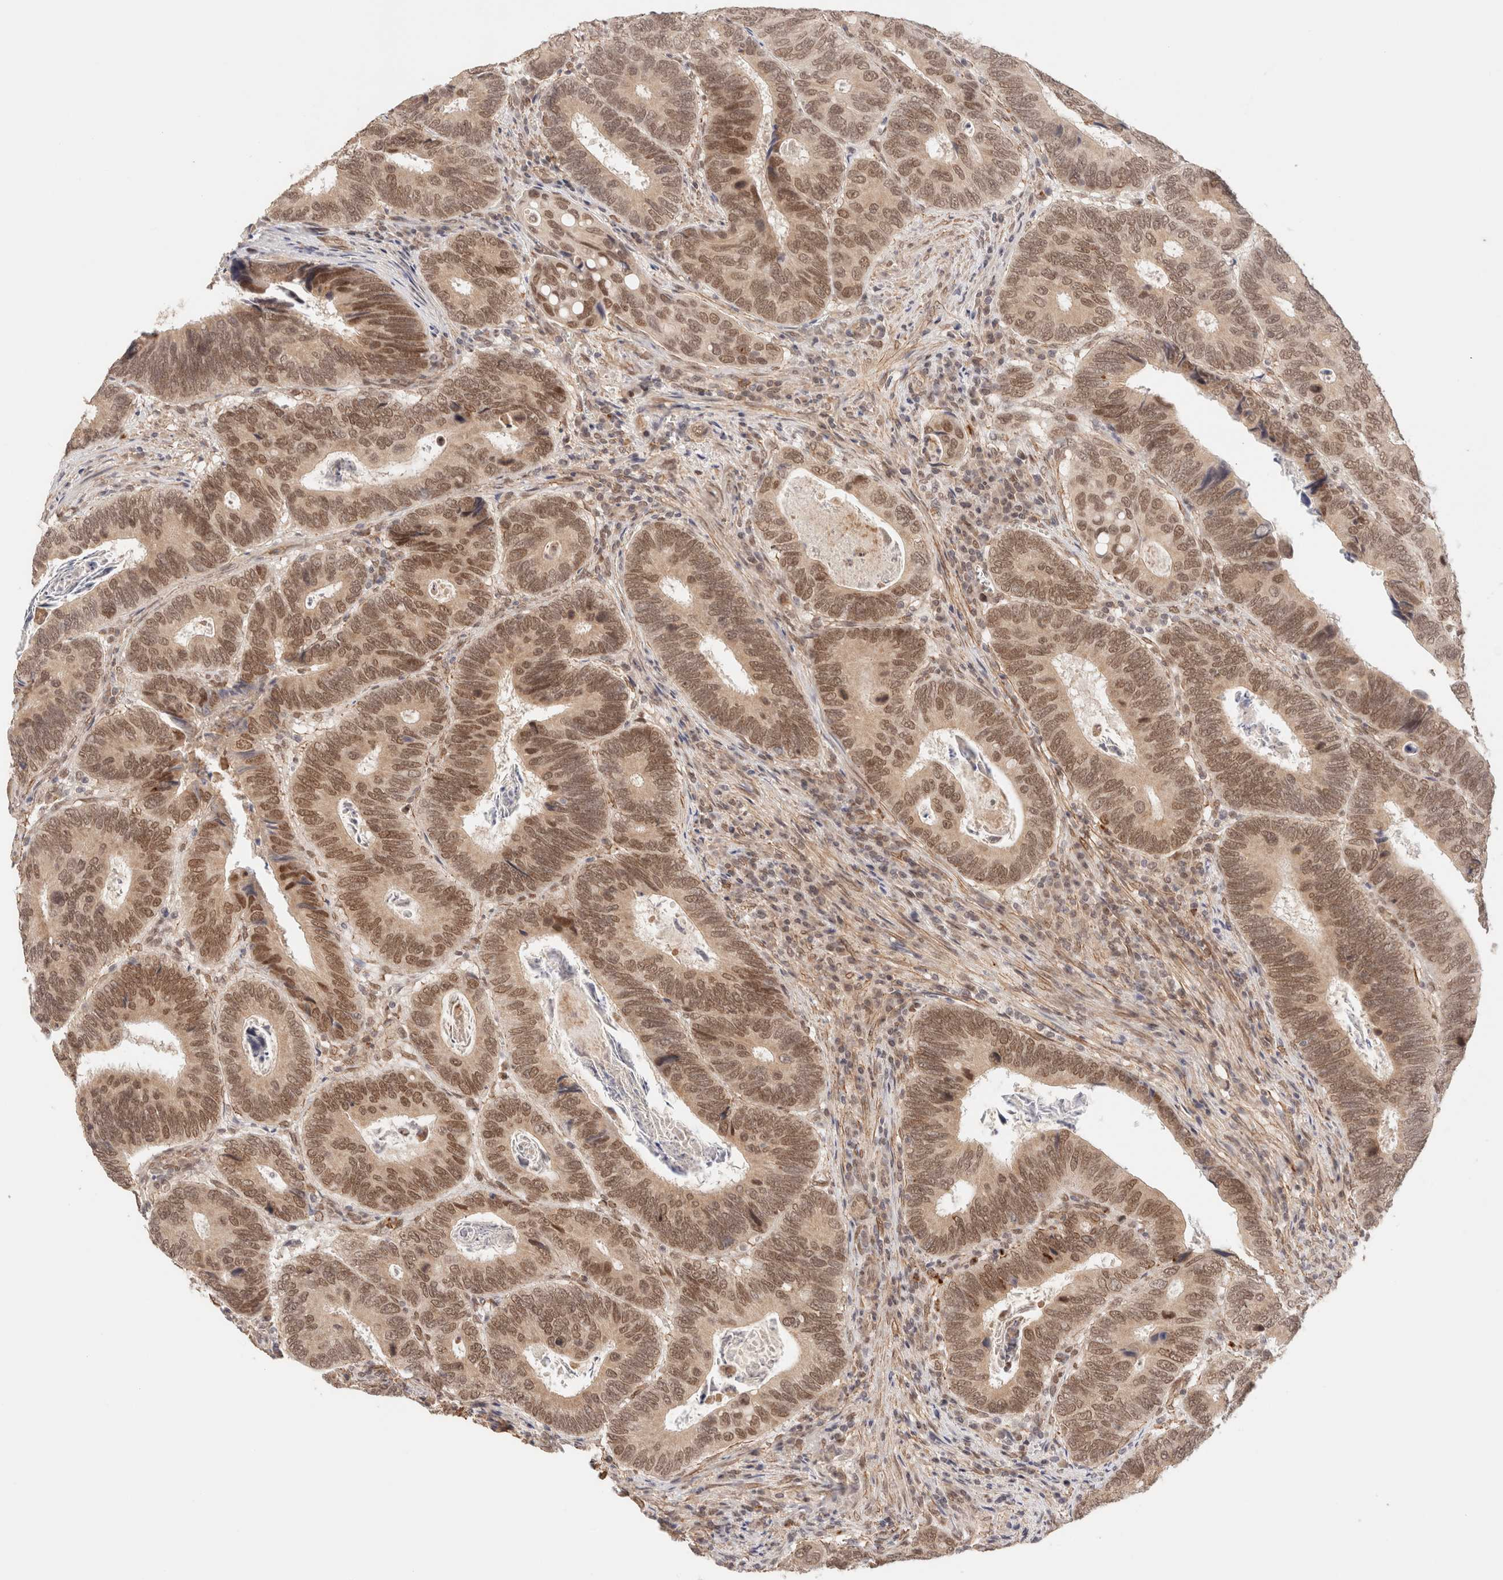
{"staining": {"intensity": "moderate", "quantity": ">75%", "location": "cytoplasmic/membranous,nuclear"}, "tissue": "colorectal cancer", "cell_type": "Tumor cells", "image_type": "cancer", "snomed": [{"axis": "morphology", "description": "Adenocarcinoma, NOS"}, {"axis": "topography", "description": "Colon"}], "caption": "A brown stain shows moderate cytoplasmic/membranous and nuclear staining of a protein in colorectal cancer tumor cells. (Stains: DAB in brown, nuclei in blue, Microscopy: brightfield microscopy at high magnification).", "gene": "BRPF3", "patient": {"sex": "male", "age": 72}}